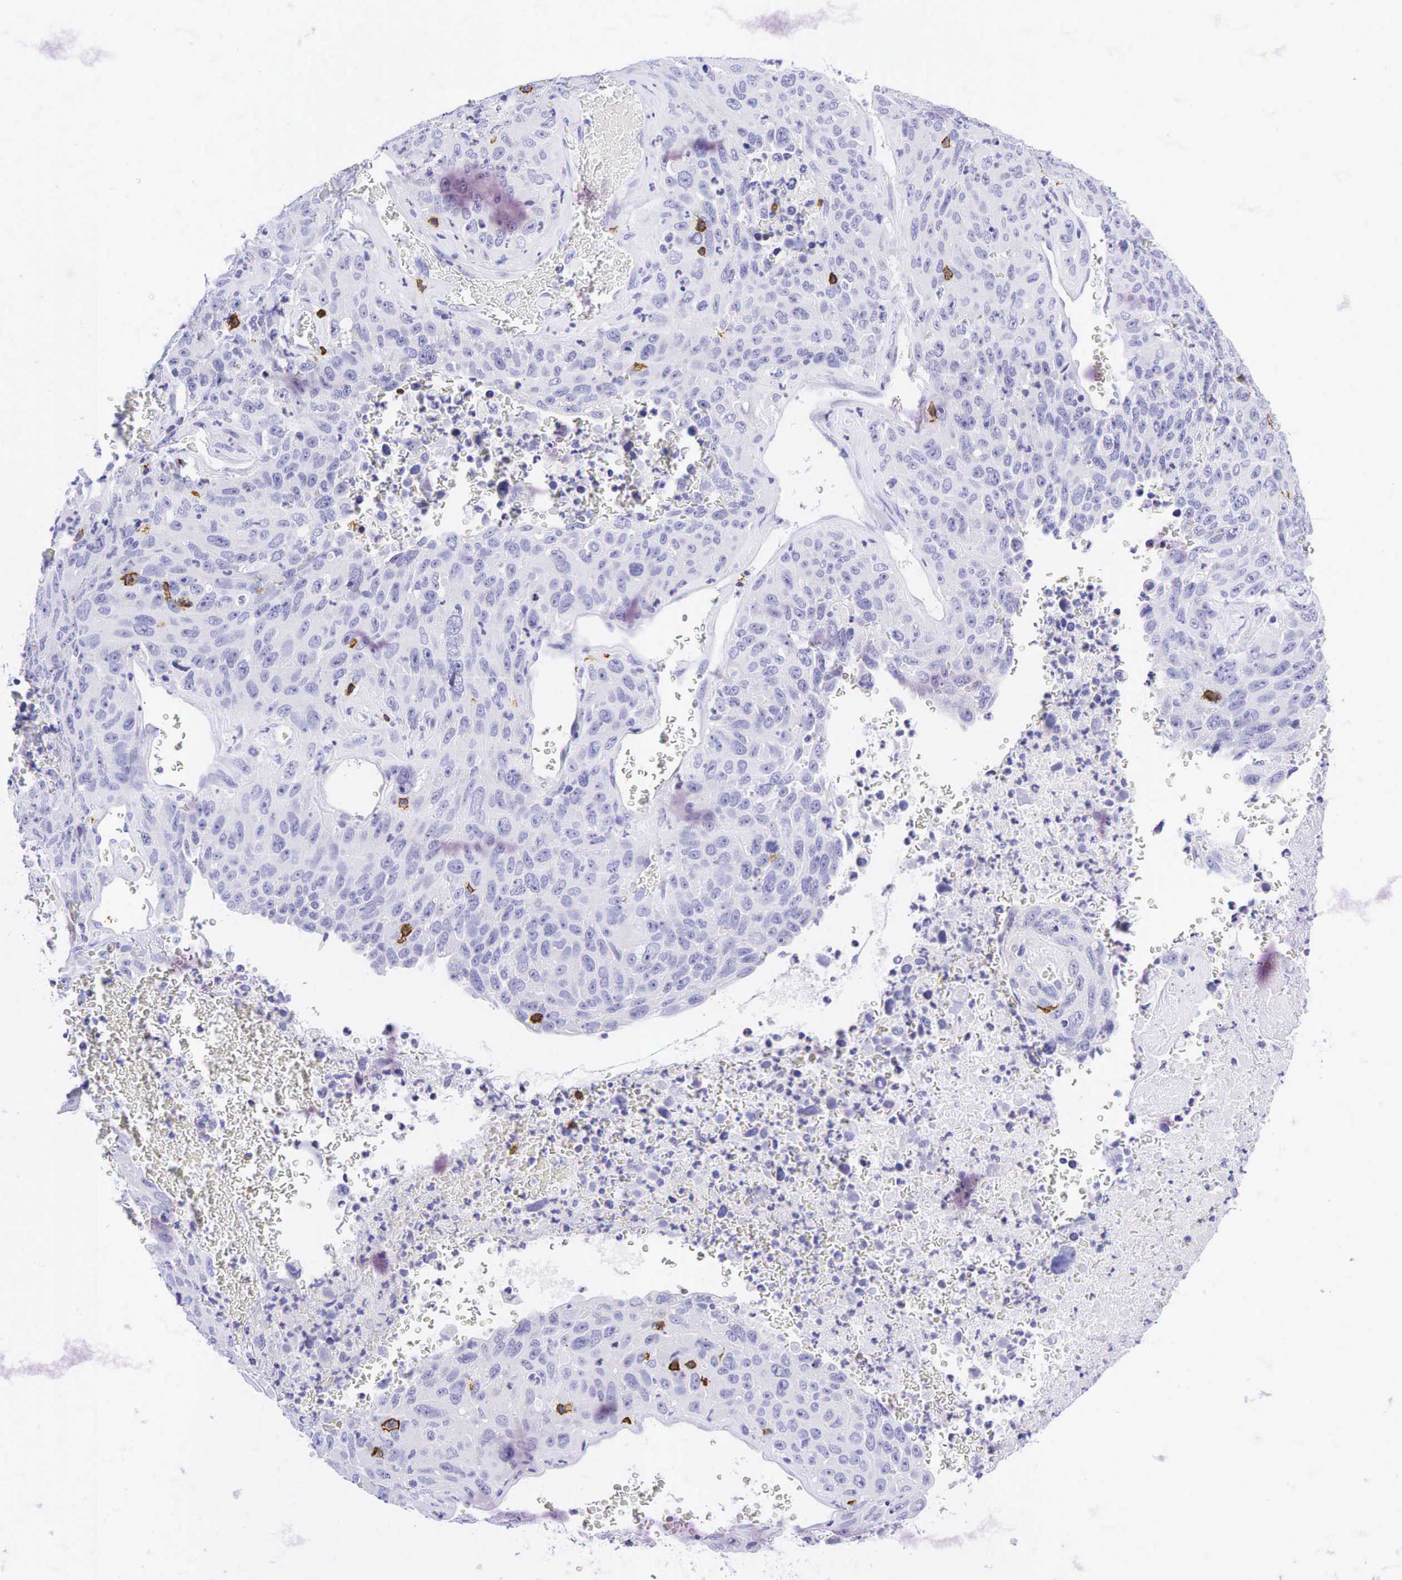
{"staining": {"intensity": "negative", "quantity": "none", "location": "none"}, "tissue": "lung cancer", "cell_type": "Tumor cells", "image_type": "cancer", "snomed": [{"axis": "morphology", "description": "Squamous cell carcinoma, NOS"}, {"axis": "topography", "description": "Lung"}], "caption": "This histopathology image is of lung squamous cell carcinoma stained with immunohistochemistry (IHC) to label a protein in brown with the nuclei are counter-stained blue. There is no positivity in tumor cells.", "gene": "CD8A", "patient": {"sex": "male", "age": 64}}